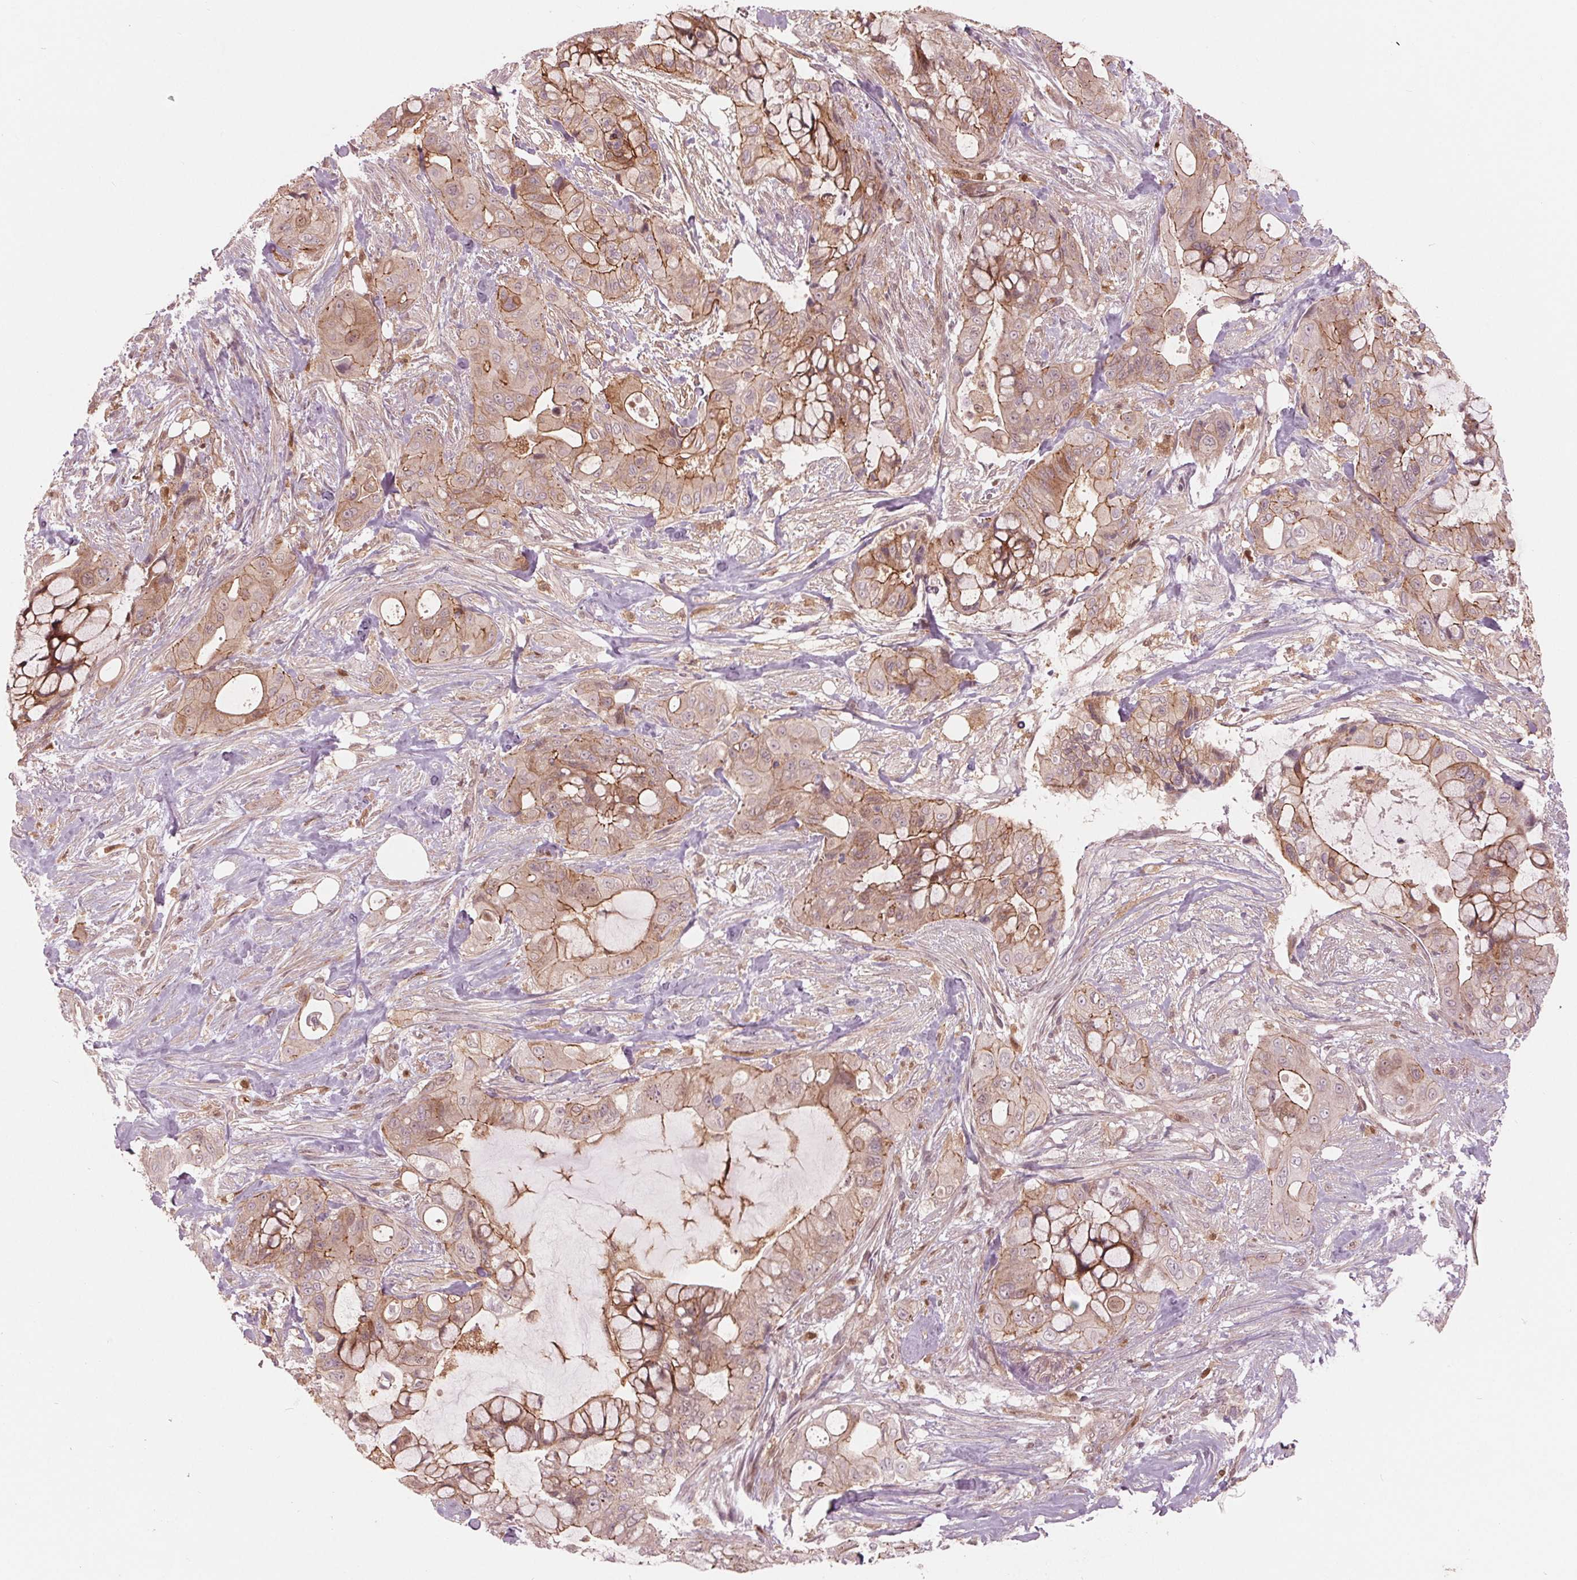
{"staining": {"intensity": "moderate", "quantity": ">75%", "location": "cytoplasmic/membranous"}, "tissue": "pancreatic cancer", "cell_type": "Tumor cells", "image_type": "cancer", "snomed": [{"axis": "morphology", "description": "Adenocarcinoma, NOS"}, {"axis": "topography", "description": "Pancreas"}], "caption": "Tumor cells display medium levels of moderate cytoplasmic/membranous expression in about >75% of cells in pancreatic cancer. Nuclei are stained in blue.", "gene": "TXNIP", "patient": {"sex": "male", "age": 71}}